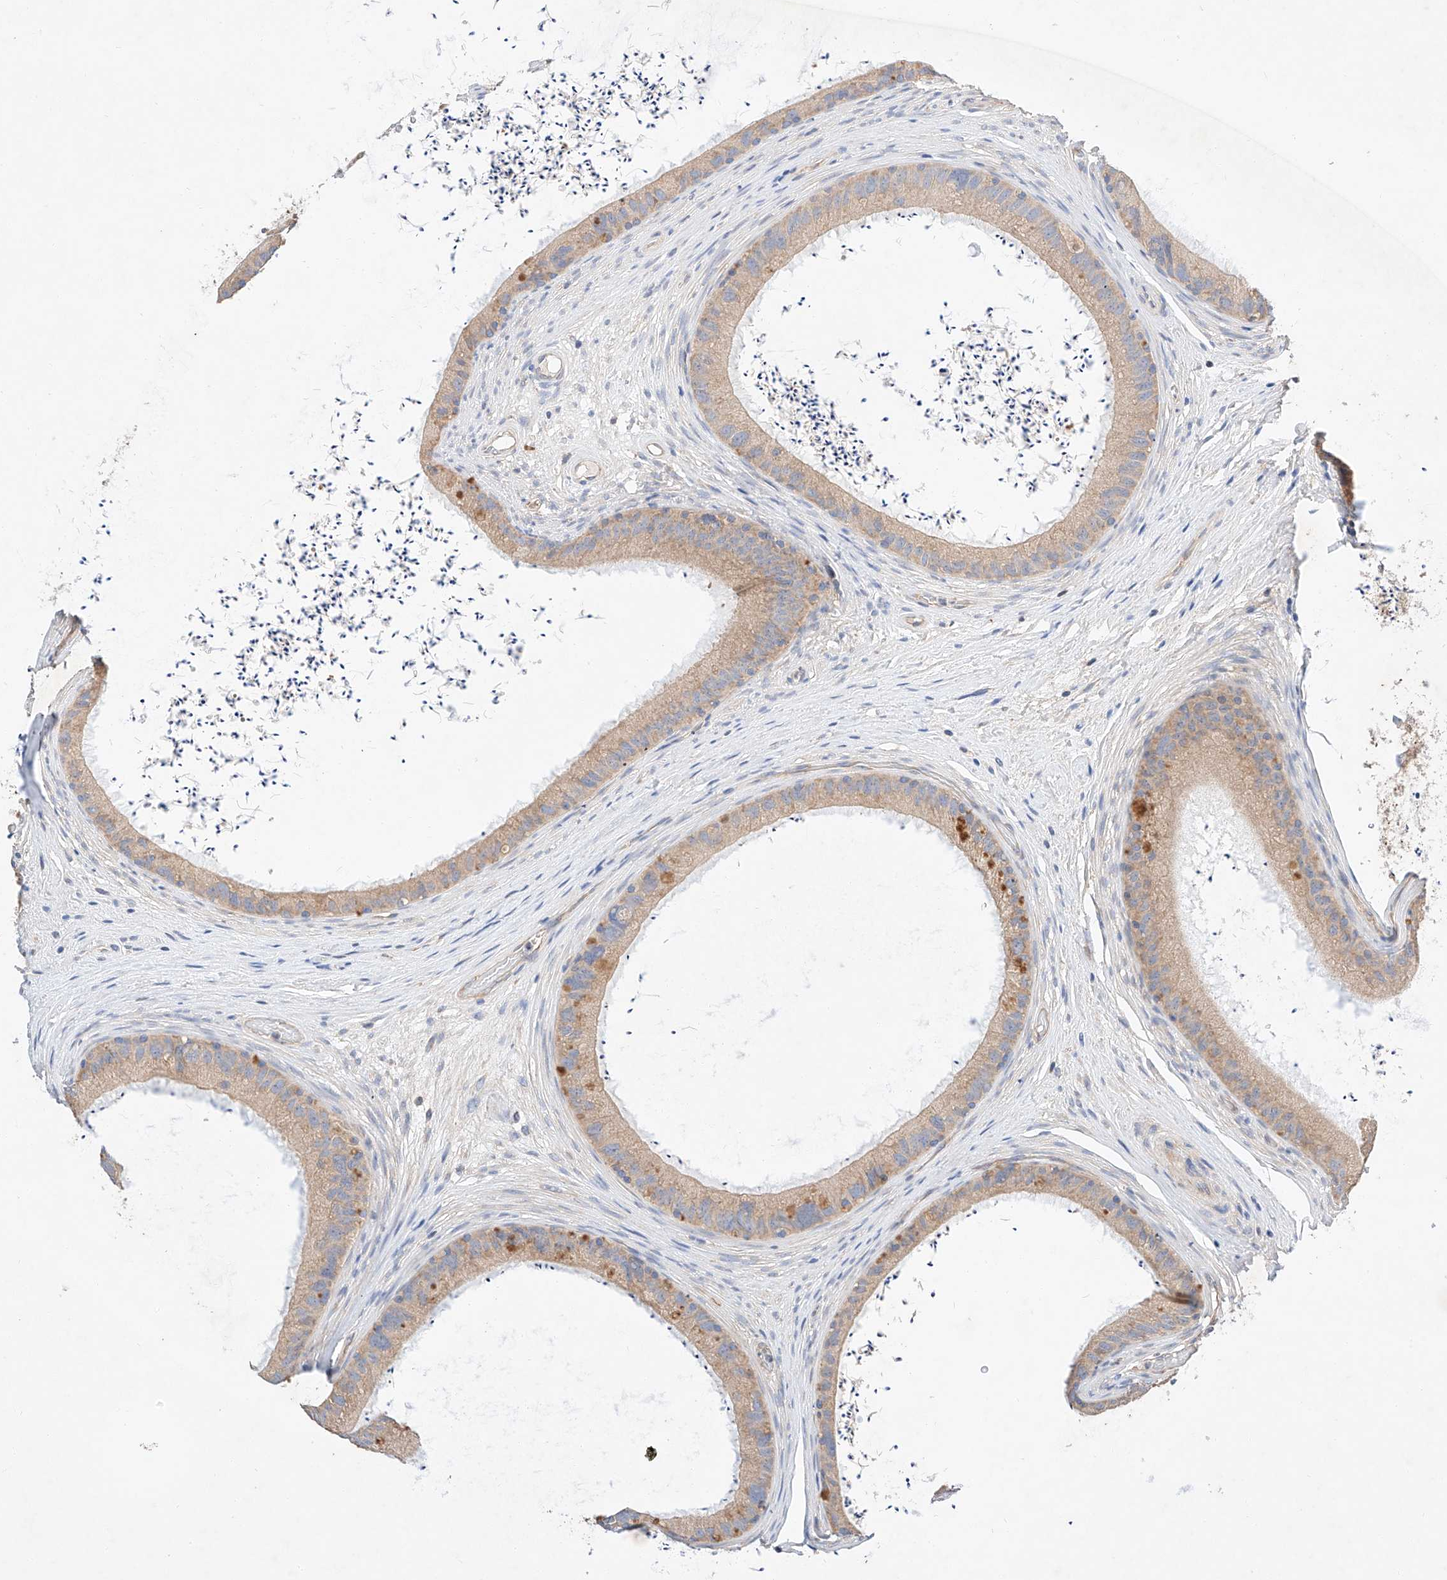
{"staining": {"intensity": "weak", "quantity": "25%-75%", "location": "cytoplasmic/membranous"}, "tissue": "epididymis", "cell_type": "Glandular cells", "image_type": "normal", "snomed": [{"axis": "morphology", "description": "Normal tissue, NOS"}, {"axis": "topography", "description": "Epididymis, spermatic cord, NOS"}], "caption": "IHC image of benign epididymis: human epididymis stained using immunohistochemistry exhibits low levels of weak protein expression localized specifically in the cytoplasmic/membranous of glandular cells, appearing as a cytoplasmic/membranous brown color.", "gene": "C6orf118", "patient": {"sex": "male", "age": 50}}